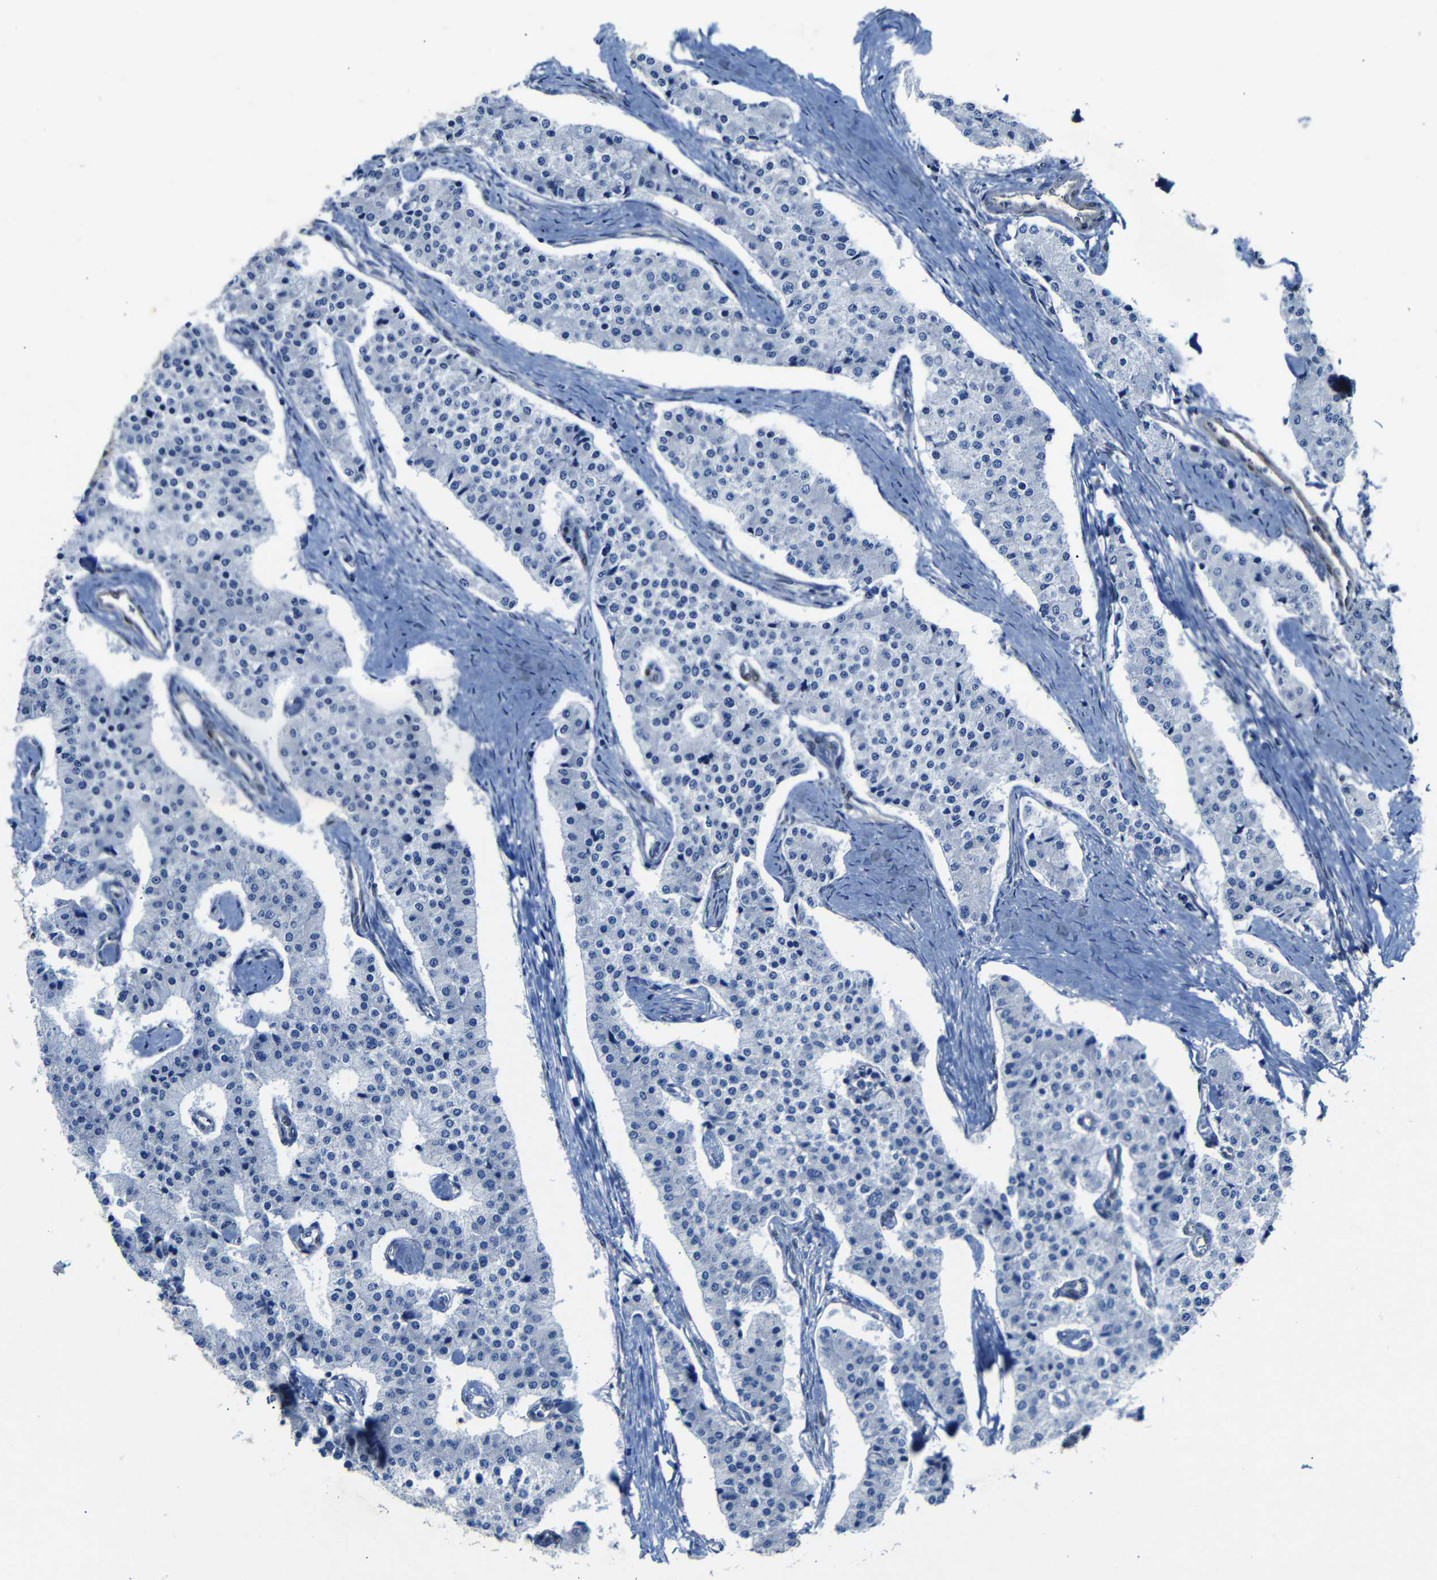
{"staining": {"intensity": "negative", "quantity": "none", "location": "none"}, "tissue": "carcinoid", "cell_type": "Tumor cells", "image_type": "cancer", "snomed": [{"axis": "morphology", "description": "Carcinoid, malignant, NOS"}, {"axis": "topography", "description": "Colon"}], "caption": "Tumor cells are negative for brown protein staining in carcinoid (malignant).", "gene": "YAP1", "patient": {"sex": "female", "age": 52}}